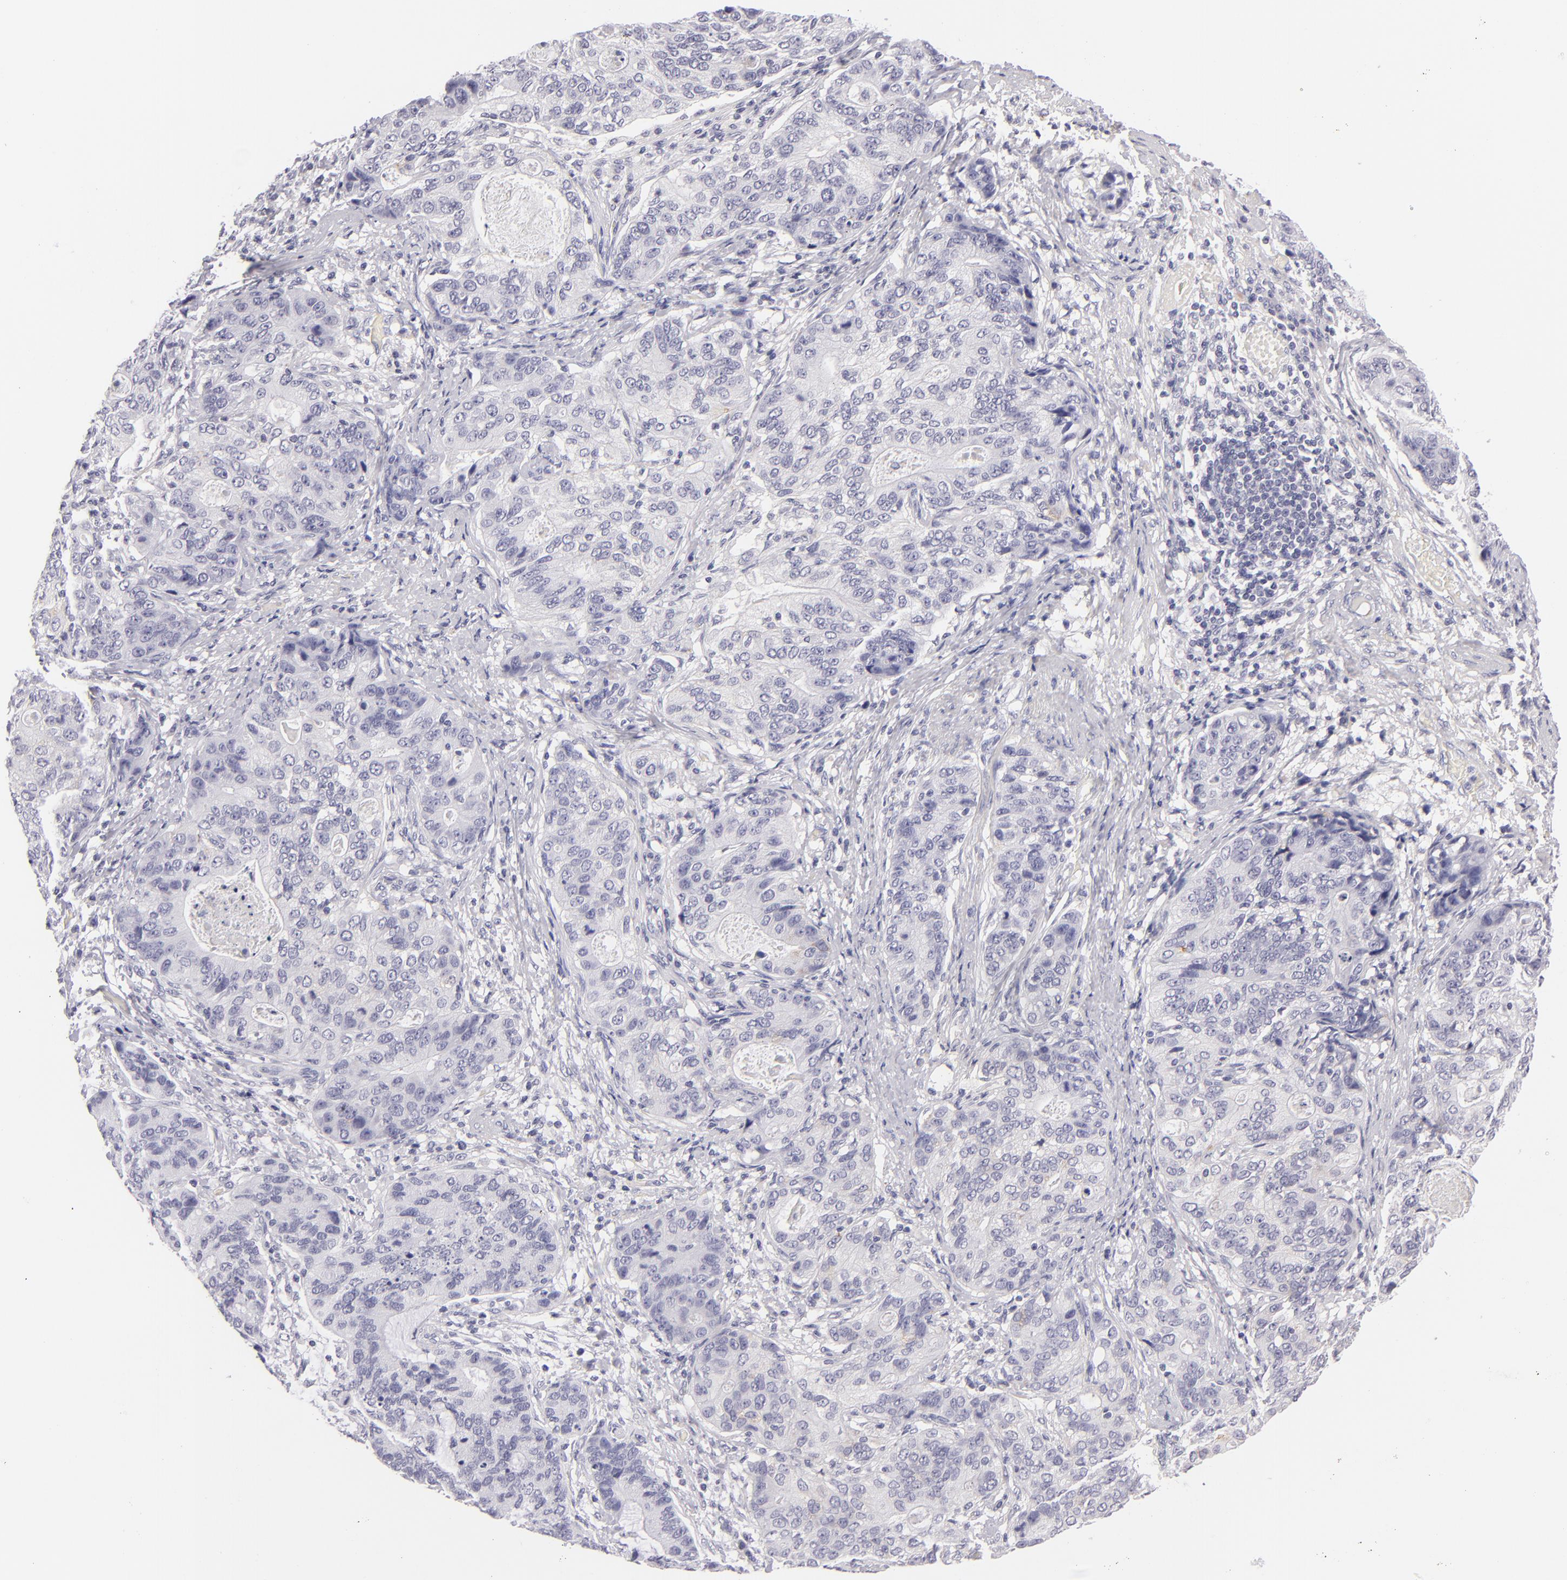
{"staining": {"intensity": "negative", "quantity": "none", "location": "none"}, "tissue": "stomach cancer", "cell_type": "Tumor cells", "image_type": "cancer", "snomed": [{"axis": "morphology", "description": "Adenocarcinoma, NOS"}, {"axis": "topography", "description": "Esophagus"}, {"axis": "topography", "description": "Stomach"}], "caption": "The image exhibits no staining of tumor cells in stomach cancer (adenocarcinoma).", "gene": "TNNC1", "patient": {"sex": "male", "age": 74}}